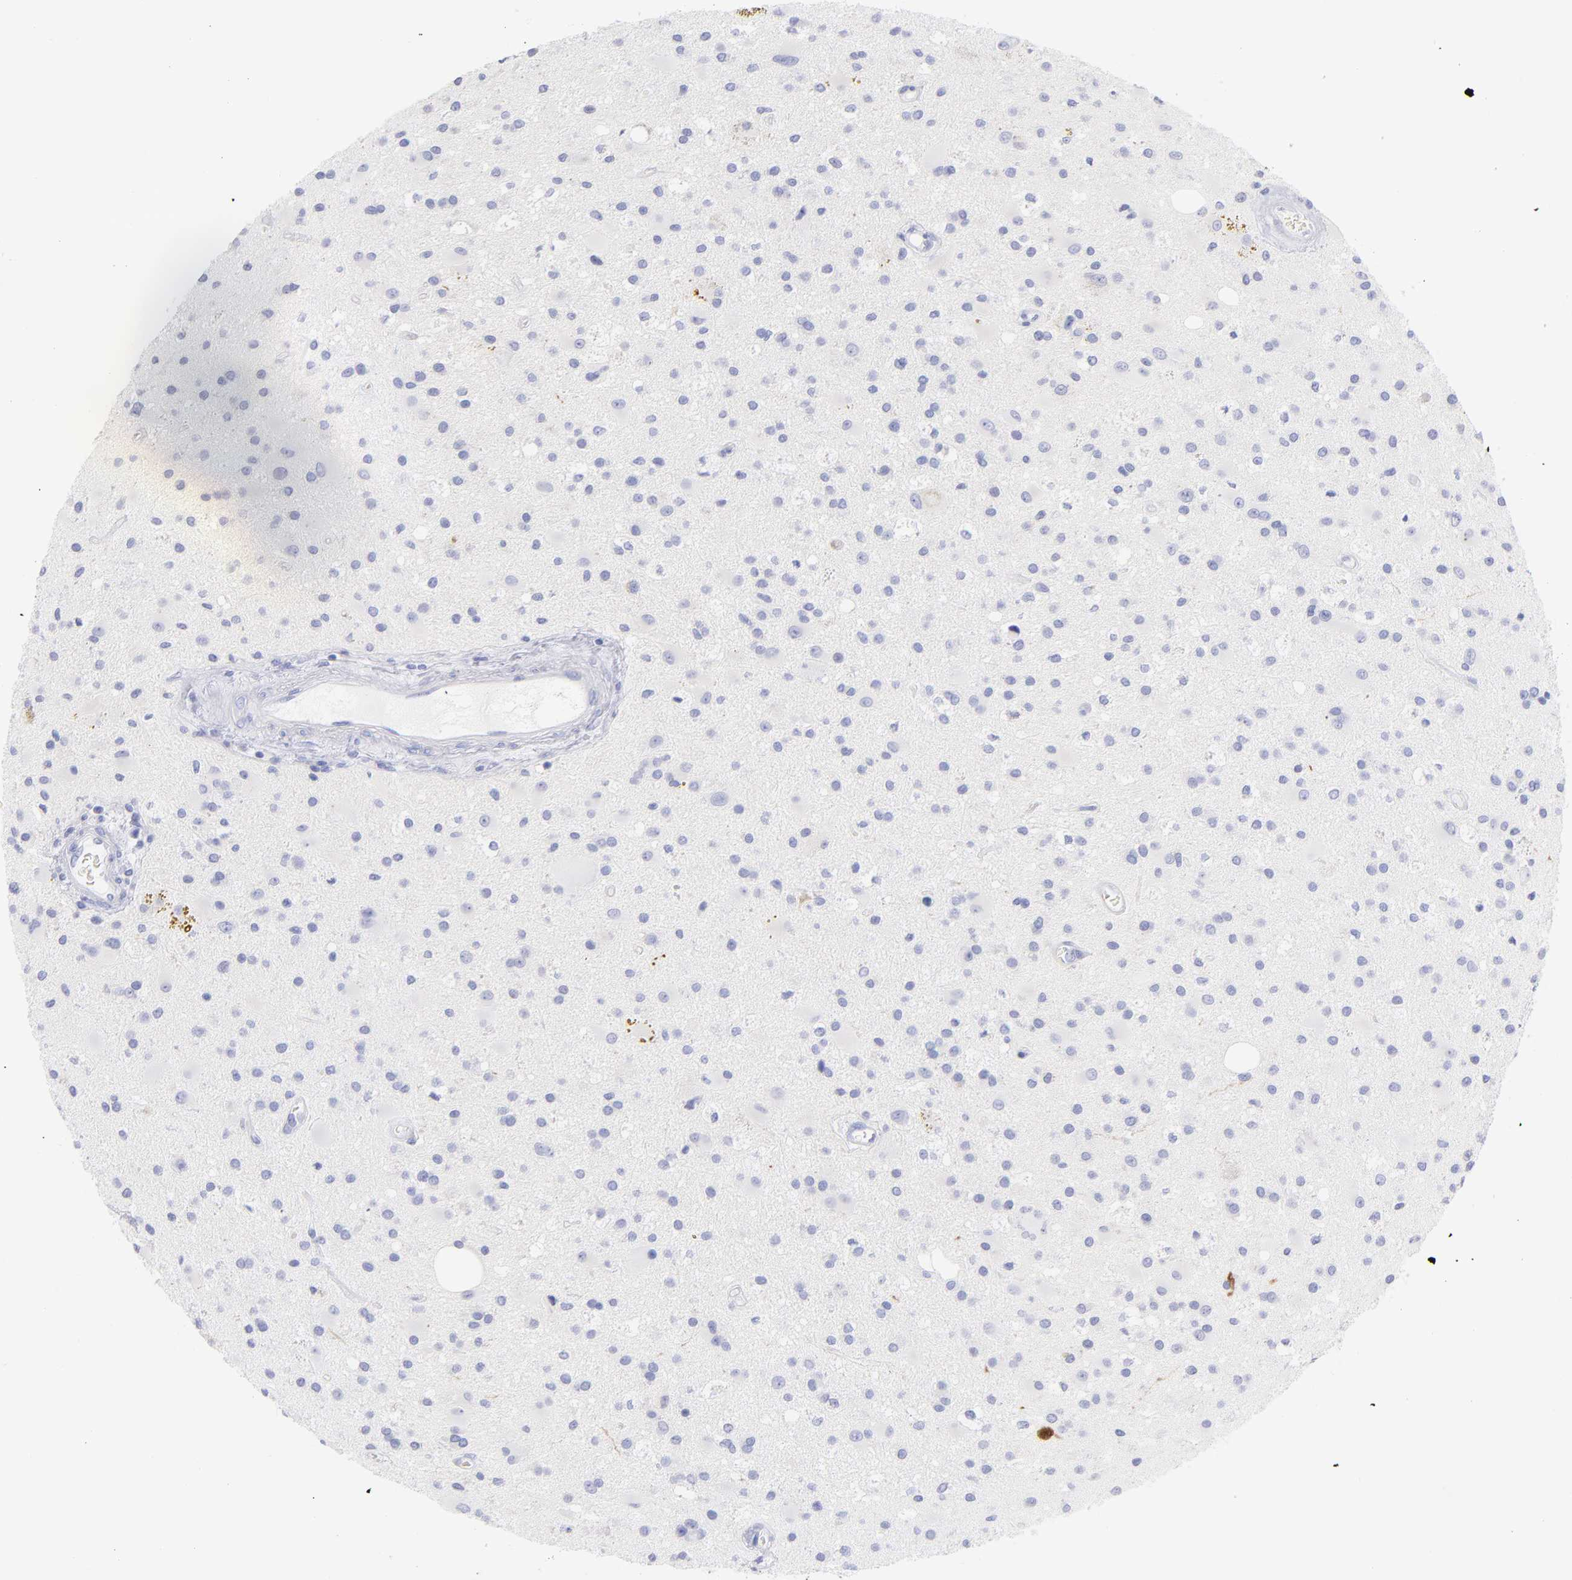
{"staining": {"intensity": "negative", "quantity": "none", "location": "none"}, "tissue": "glioma", "cell_type": "Tumor cells", "image_type": "cancer", "snomed": [{"axis": "morphology", "description": "Glioma, malignant, Low grade"}, {"axis": "topography", "description": "Brain"}], "caption": "This is a image of immunohistochemistry staining of low-grade glioma (malignant), which shows no expression in tumor cells. (Stains: DAB immunohistochemistry (IHC) with hematoxylin counter stain, Microscopy: brightfield microscopy at high magnification).", "gene": "SCGN", "patient": {"sex": "male", "age": 58}}